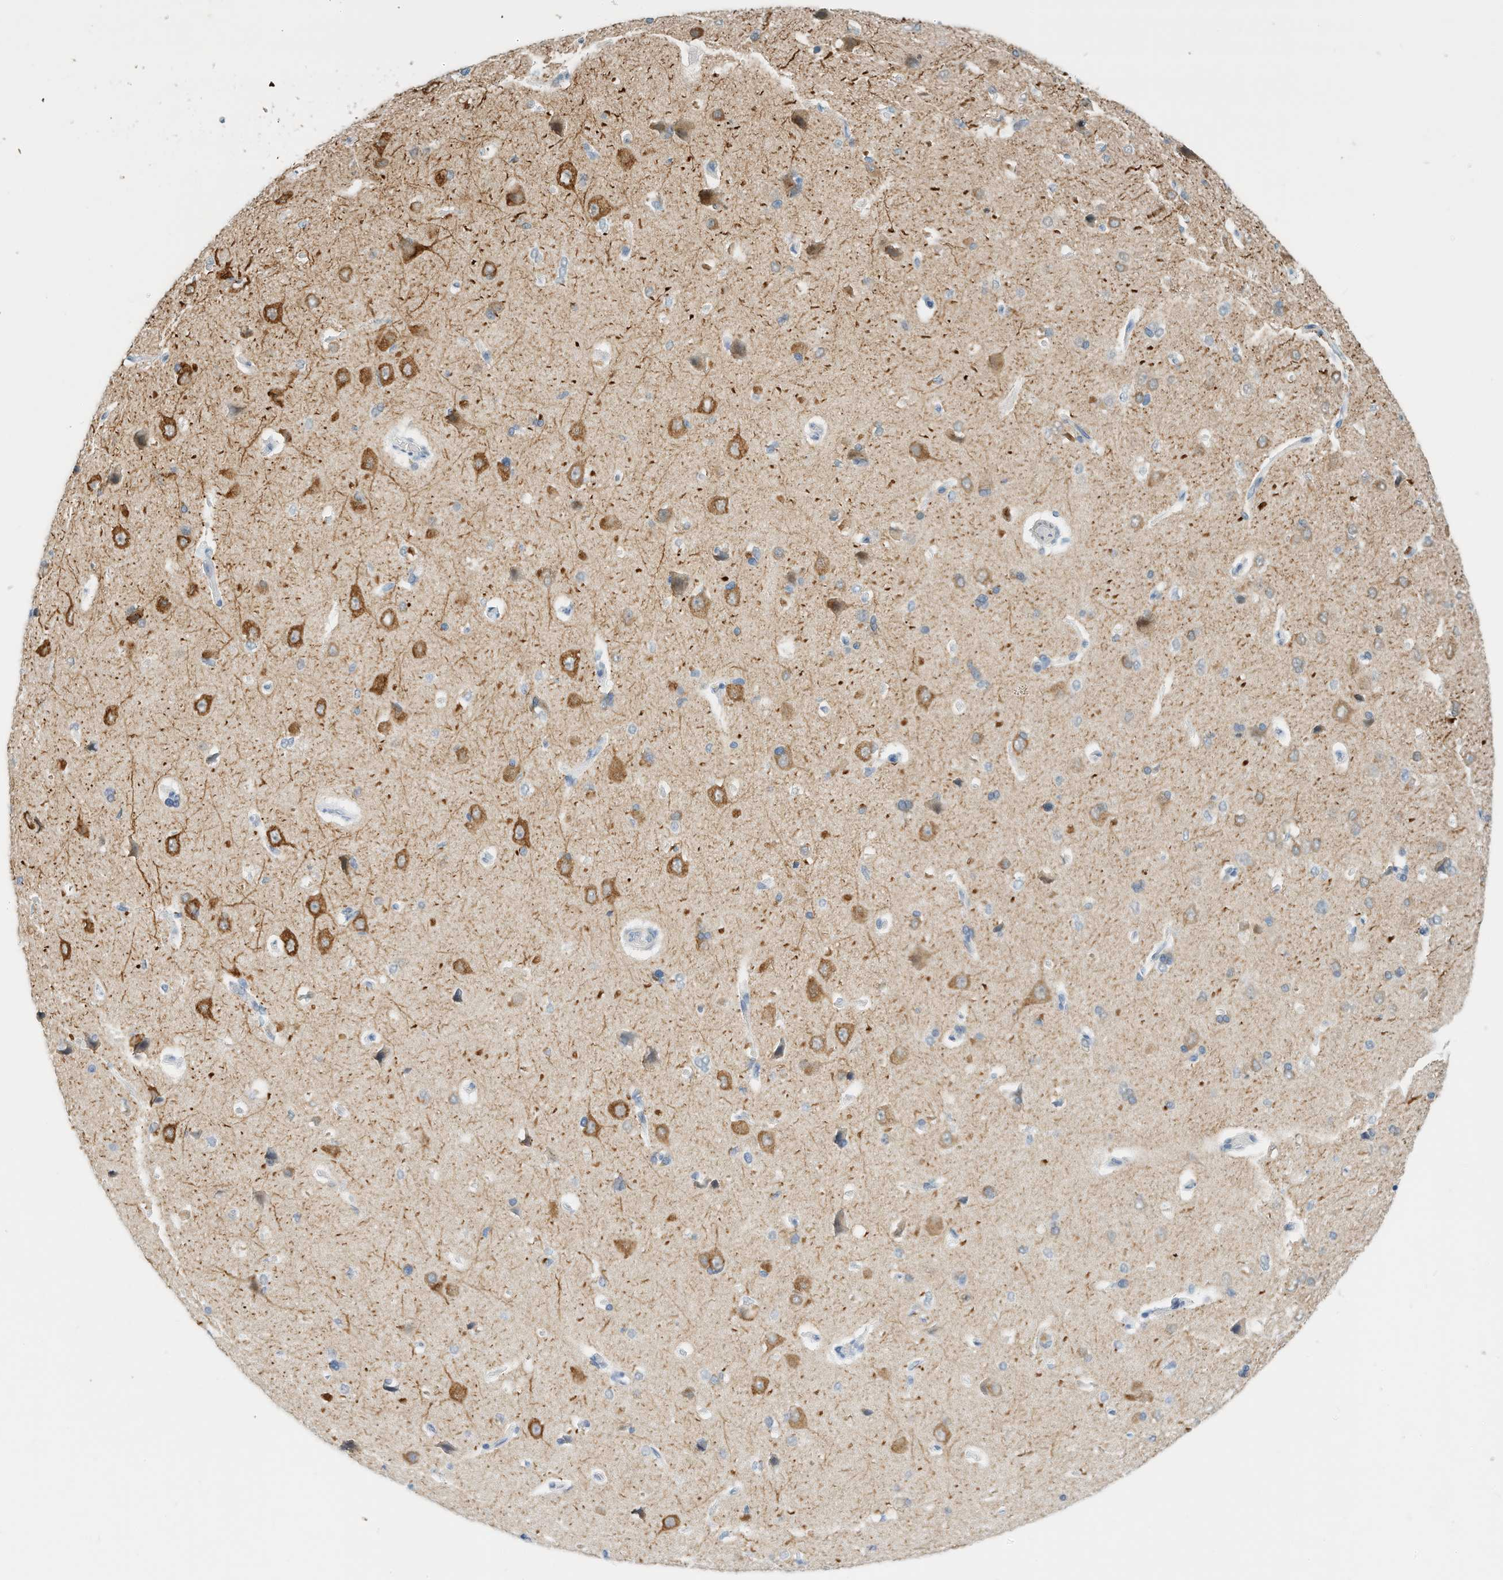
{"staining": {"intensity": "negative", "quantity": "none", "location": "none"}, "tissue": "cerebral cortex", "cell_type": "Endothelial cells", "image_type": "normal", "snomed": [{"axis": "morphology", "description": "Normal tissue, NOS"}, {"axis": "topography", "description": "Cerebral cortex"}], "caption": "Photomicrograph shows no protein positivity in endothelial cells of unremarkable cerebral cortex.", "gene": "ARHGAP28", "patient": {"sex": "male", "age": 62}}